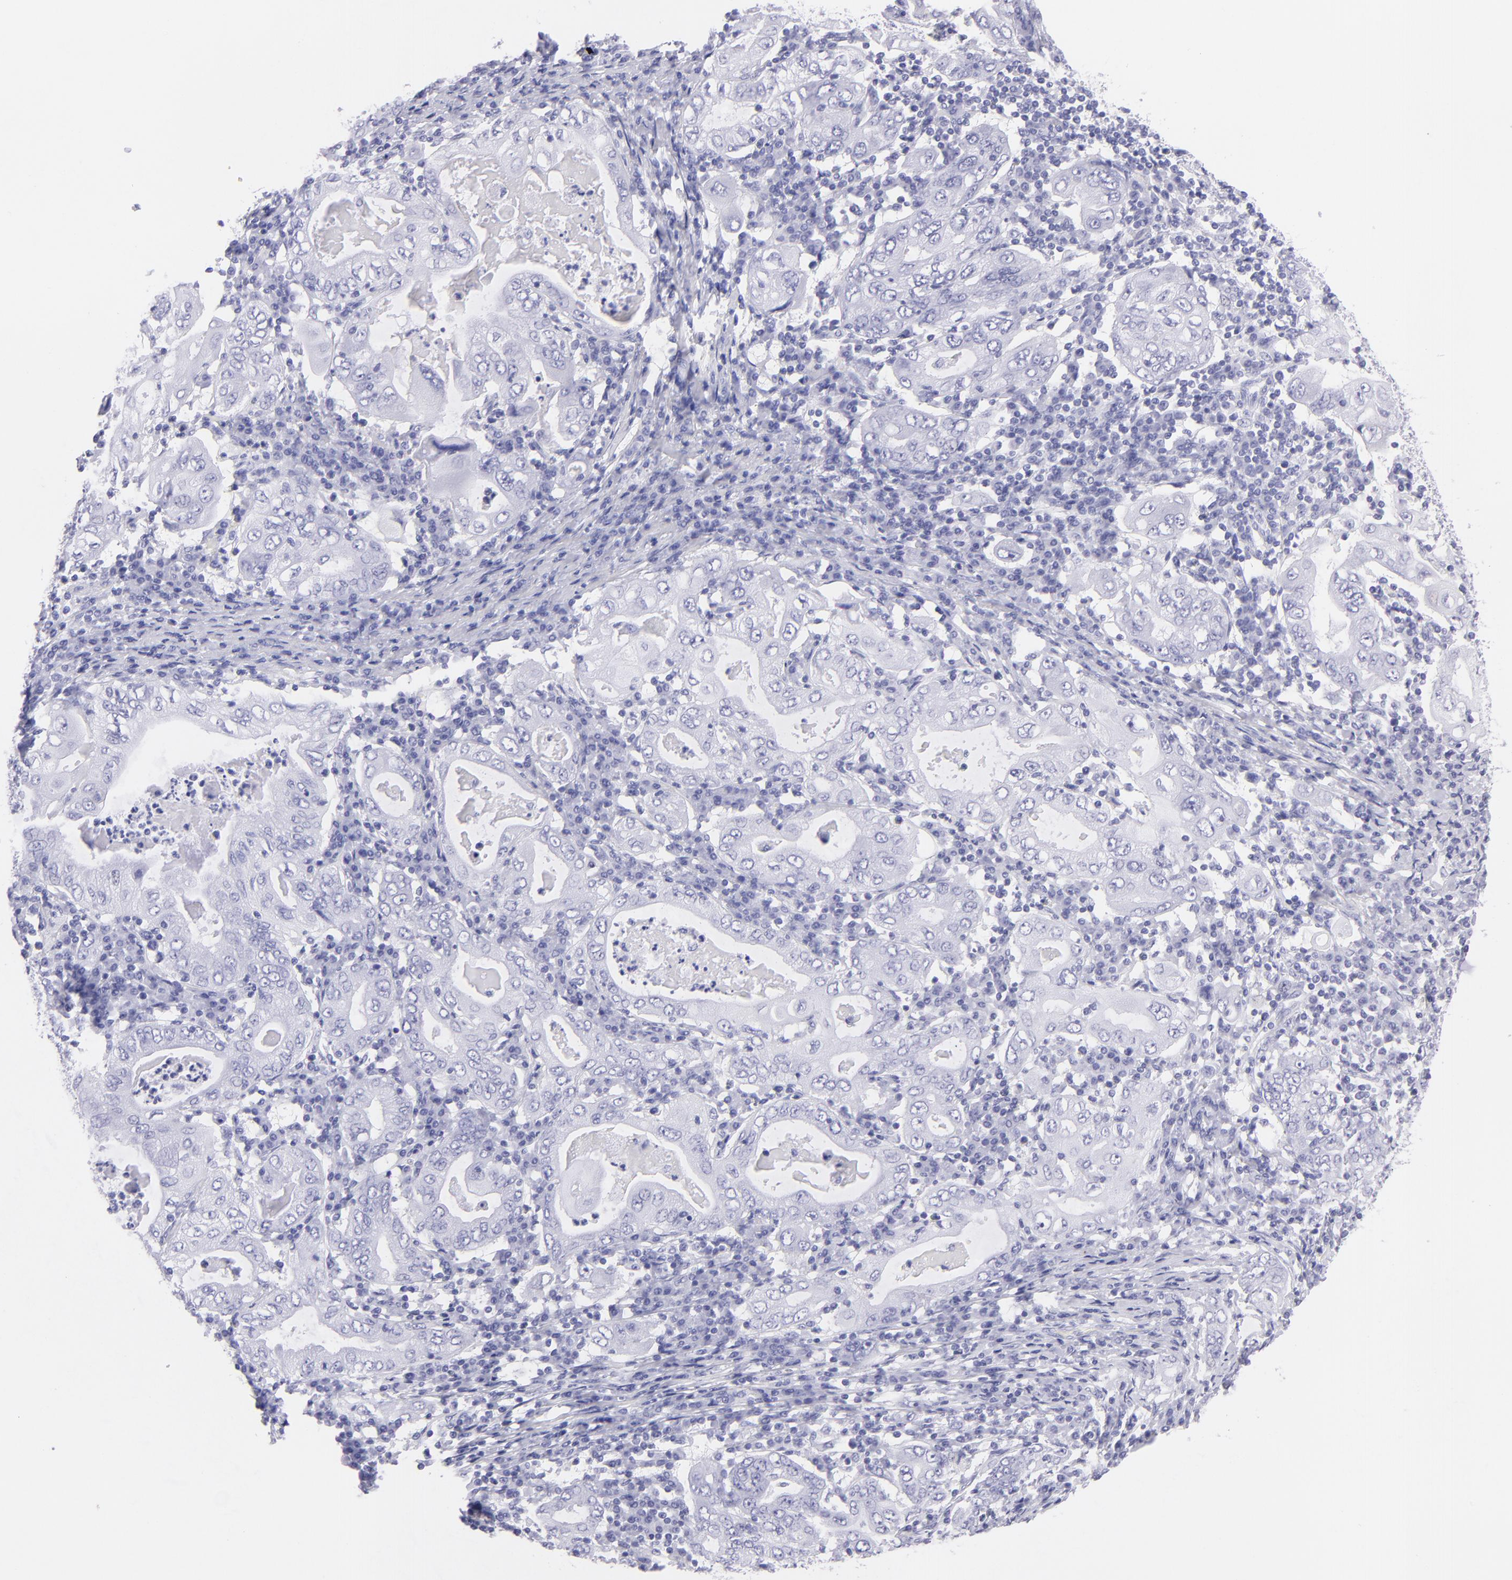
{"staining": {"intensity": "negative", "quantity": "none", "location": "none"}, "tissue": "stomach cancer", "cell_type": "Tumor cells", "image_type": "cancer", "snomed": [{"axis": "morphology", "description": "Normal tissue, NOS"}, {"axis": "morphology", "description": "Adenocarcinoma, NOS"}, {"axis": "topography", "description": "Esophagus"}, {"axis": "topography", "description": "Stomach, upper"}, {"axis": "topography", "description": "Peripheral nerve tissue"}], "caption": "DAB immunohistochemical staining of human adenocarcinoma (stomach) reveals no significant positivity in tumor cells.", "gene": "PIP", "patient": {"sex": "male", "age": 62}}